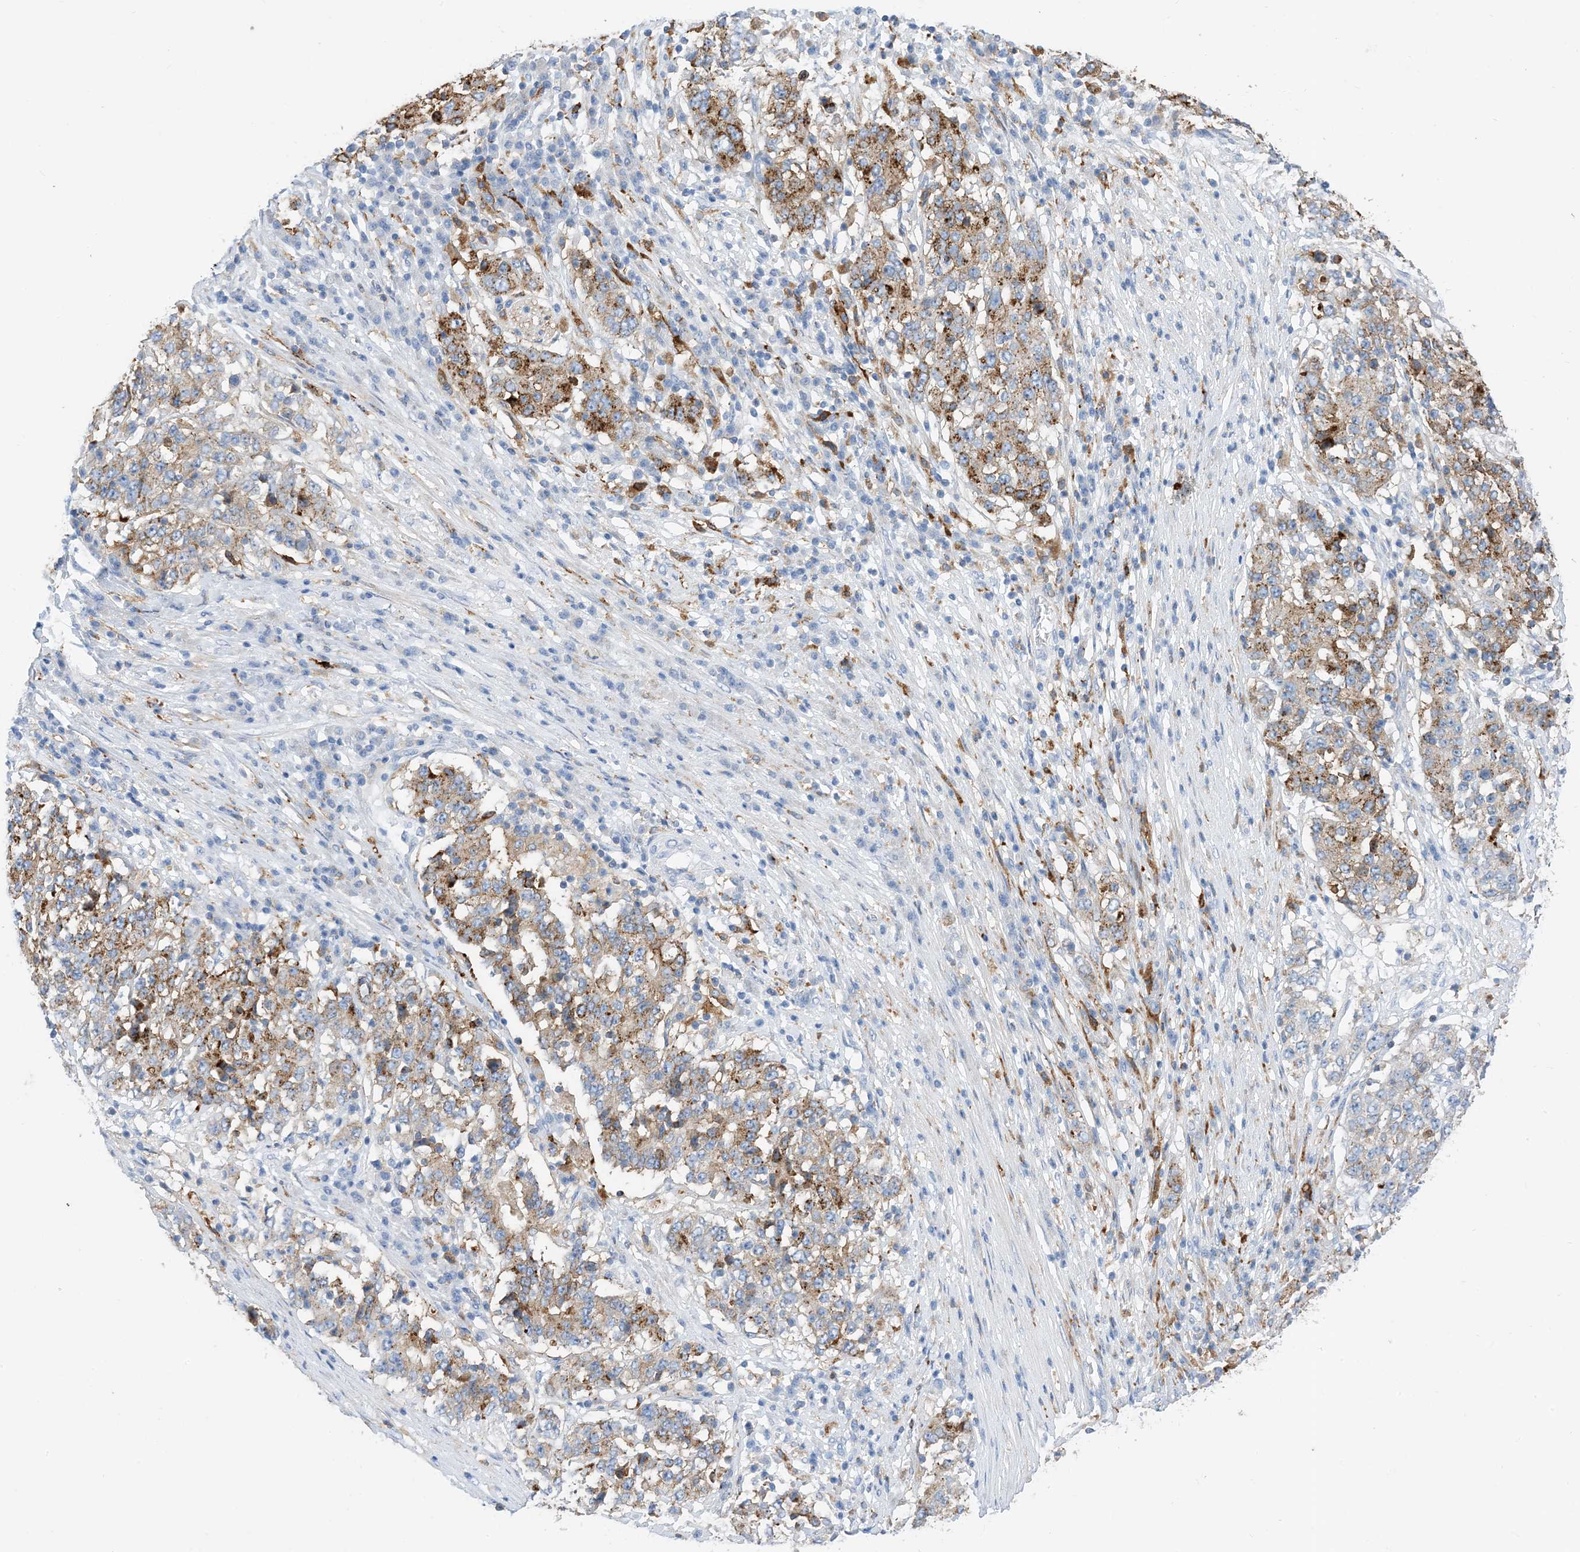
{"staining": {"intensity": "moderate", "quantity": "25%-75%", "location": "cytoplasmic/membranous"}, "tissue": "stomach cancer", "cell_type": "Tumor cells", "image_type": "cancer", "snomed": [{"axis": "morphology", "description": "Adenocarcinoma, NOS"}, {"axis": "topography", "description": "Stomach"}], "caption": "Moderate cytoplasmic/membranous expression for a protein is present in about 25%-75% of tumor cells of adenocarcinoma (stomach) using immunohistochemistry.", "gene": "DPH3", "patient": {"sex": "male", "age": 59}}